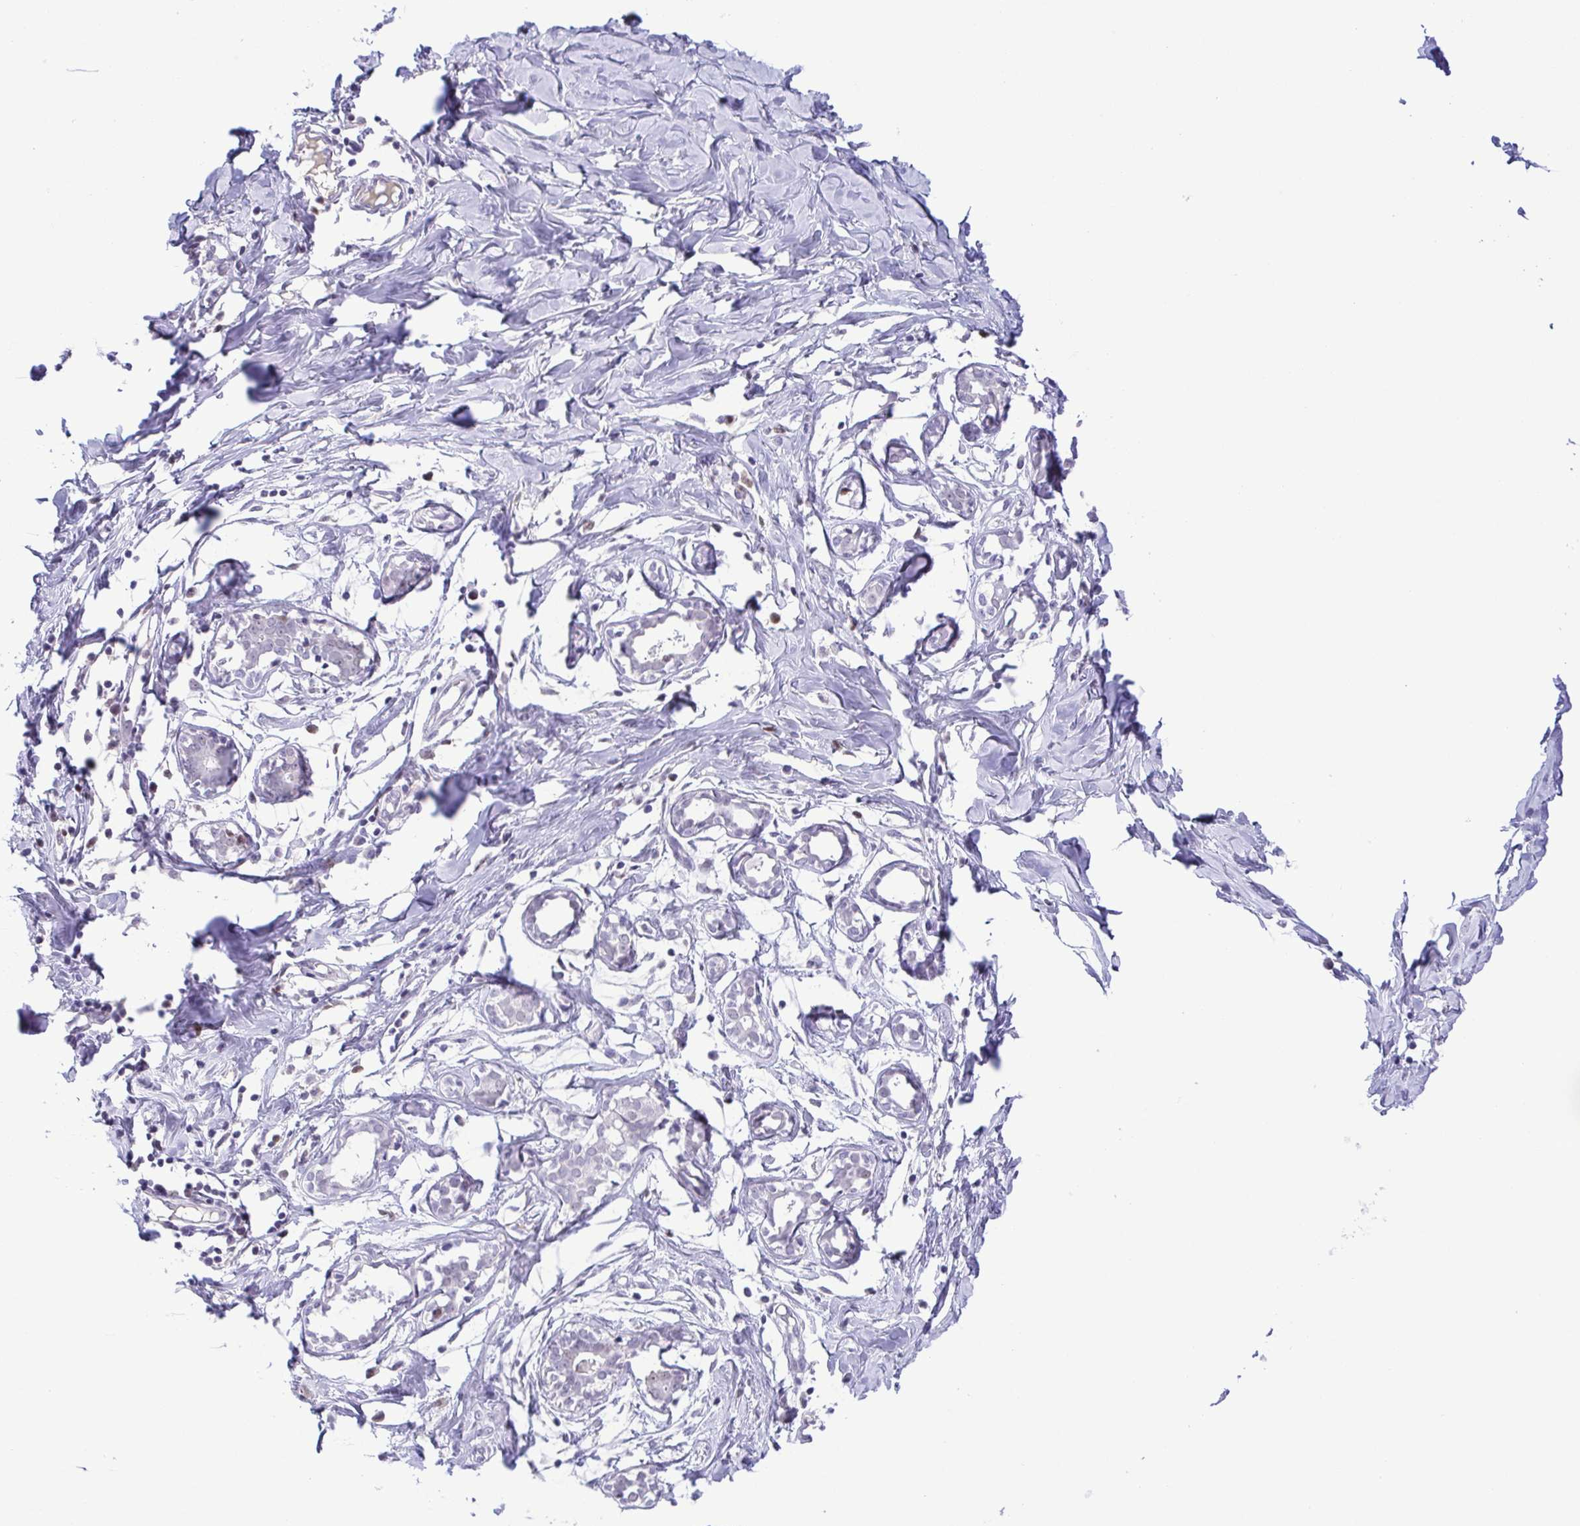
{"staining": {"intensity": "negative", "quantity": "none", "location": "none"}, "tissue": "breast", "cell_type": "Adipocytes", "image_type": "normal", "snomed": [{"axis": "morphology", "description": "Normal tissue, NOS"}, {"axis": "topography", "description": "Breast"}], "caption": "IHC micrograph of unremarkable breast stained for a protein (brown), which shows no positivity in adipocytes. (DAB IHC, high magnification).", "gene": "TIPIN", "patient": {"sex": "female", "age": 27}}